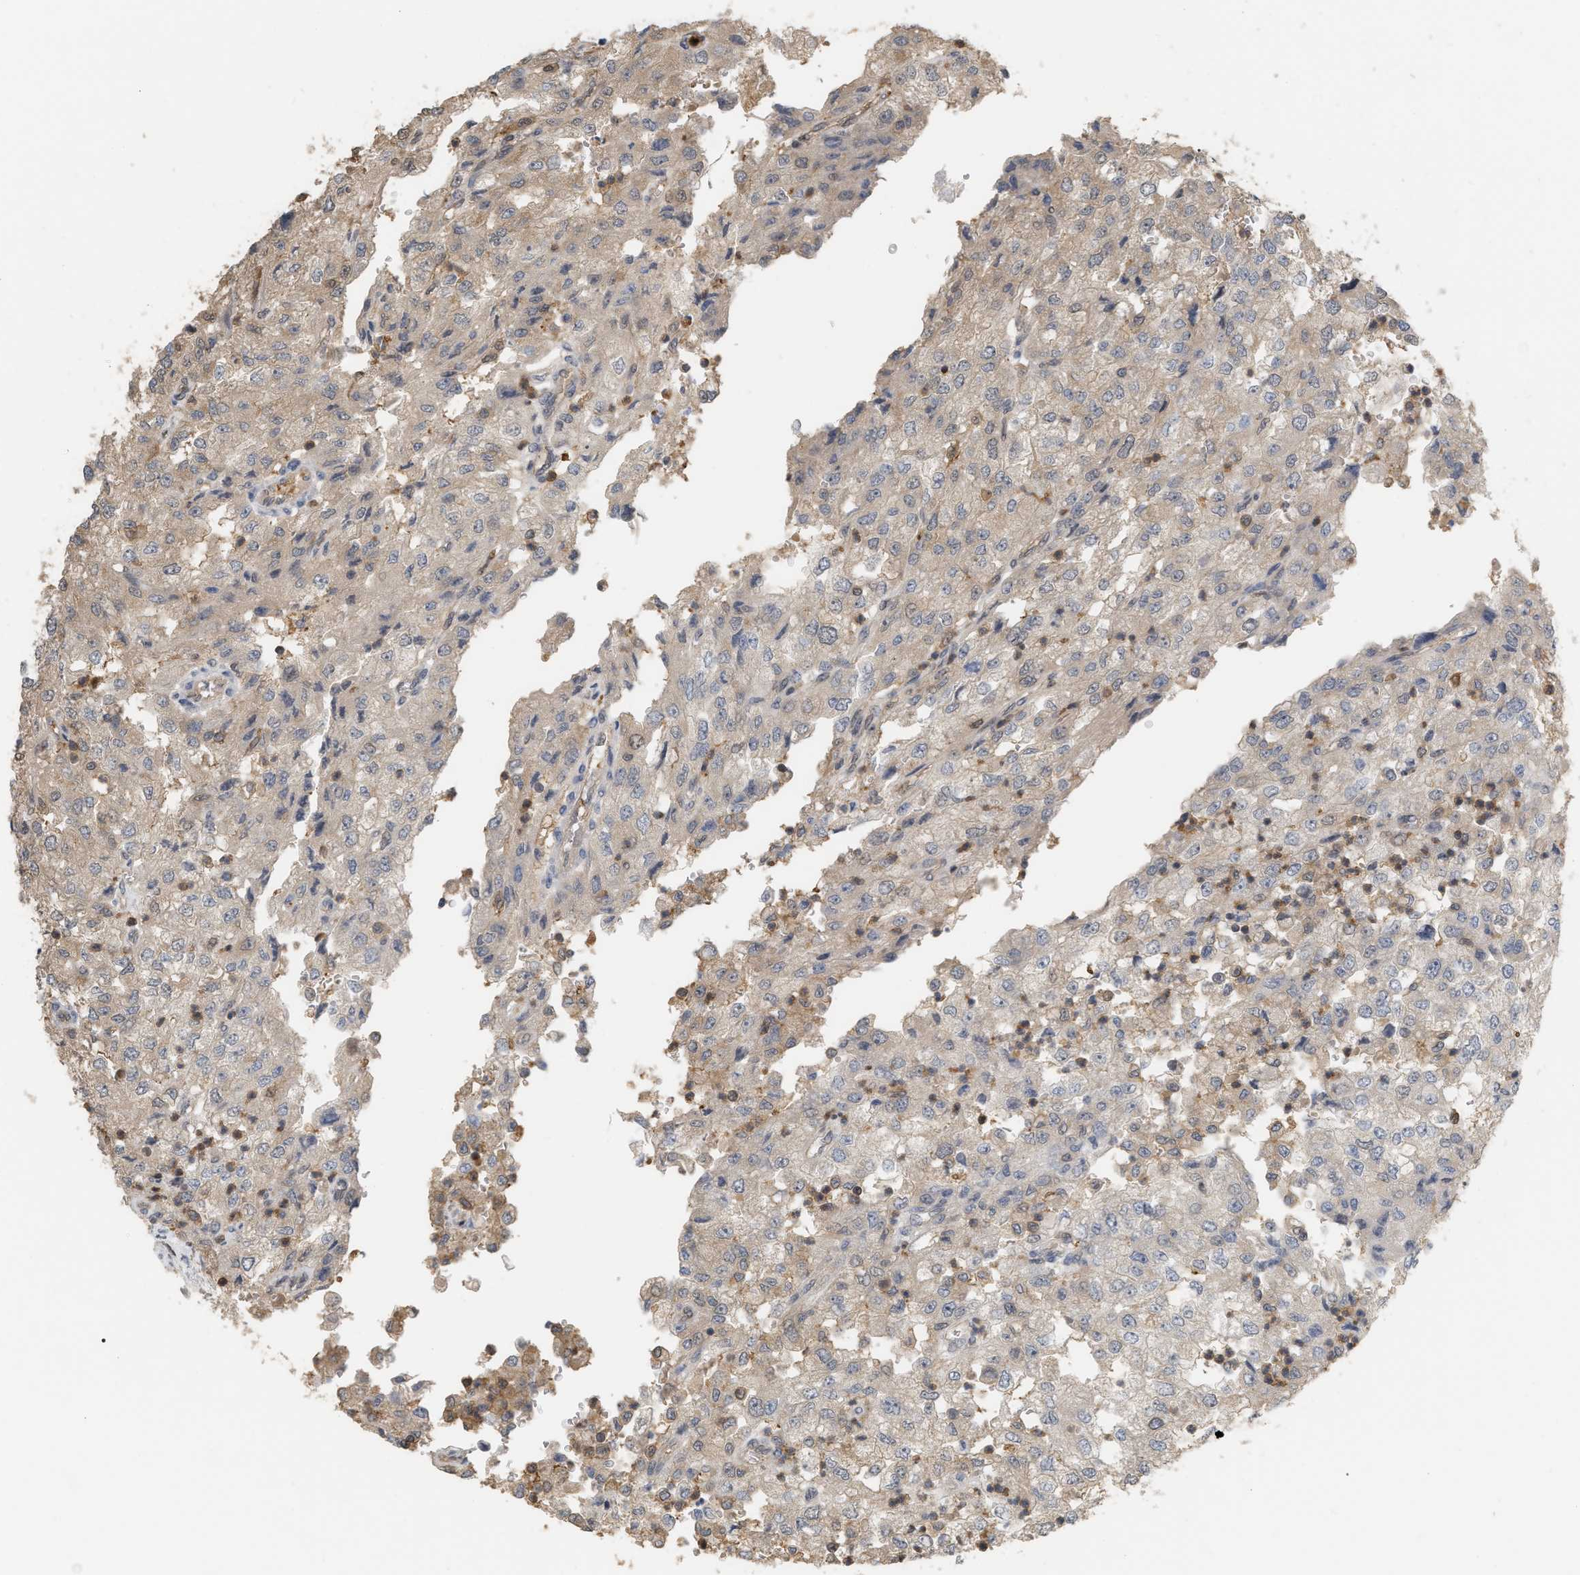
{"staining": {"intensity": "weak", "quantity": "25%-75%", "location": "cytoplasmic/membranous"}, "tissue": "renal cancer", "cell_type": "Tumor cells", "image_type": "cancer", "snomed": [{"axis": "morphology", "description": "Adenocarcinoma, NOS"}, {"axis": "topography", "description": "Kidney"}], "caption": "Immunohistochemical staining of human renal cancer demonstrates weak cytoplasmic/membranous protein positivity in about 25%-75% of tumor cells.", "gene": "MTPN", "patient": {"sex": "female", "age": 54}}